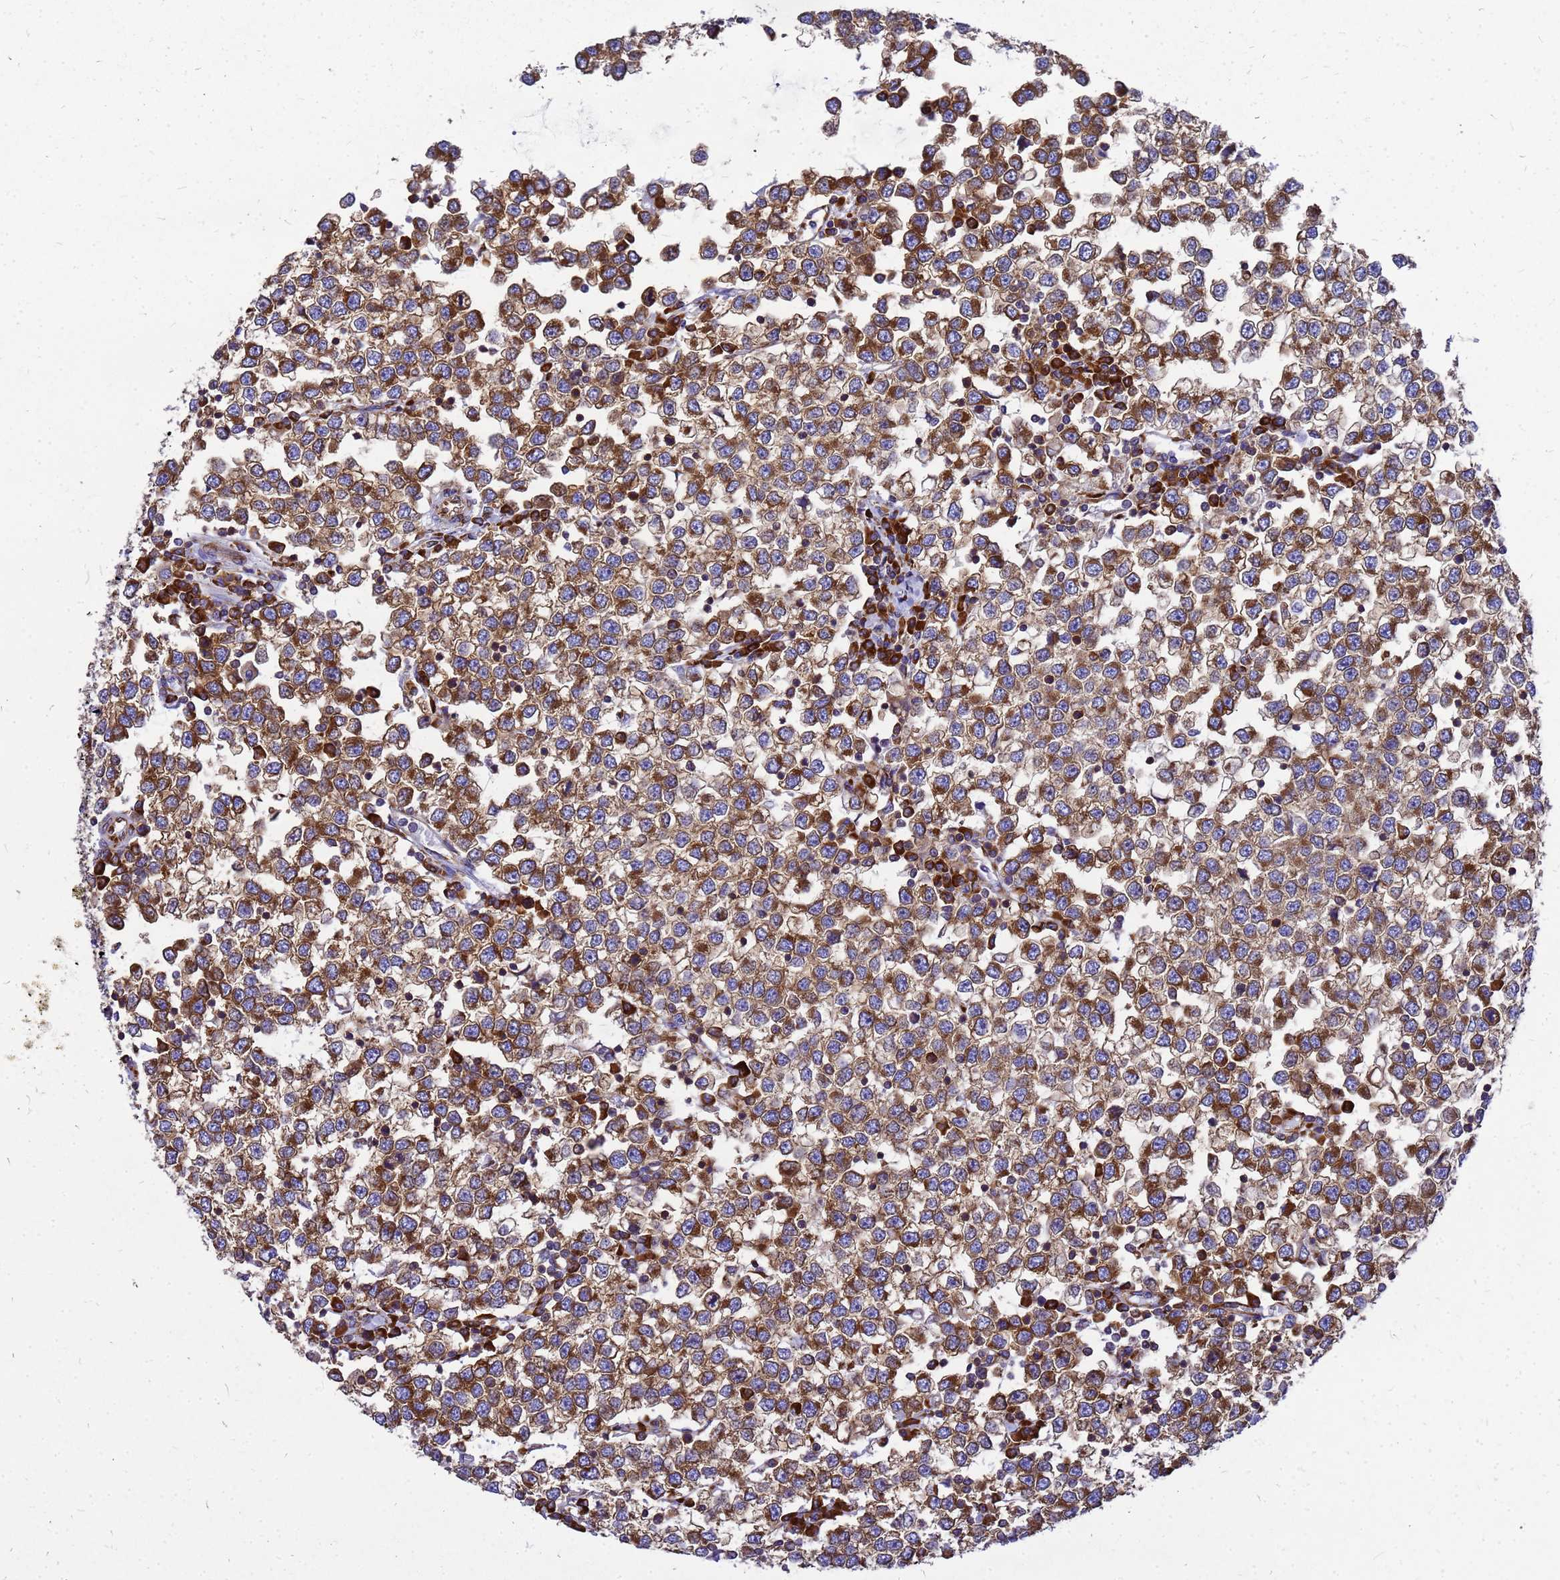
{"staining": {"intensity": "moderate", "quantity": ">75%", "location": "cytoplasmic/membranous"}, "tissue": "testis cancer", "cell_type": "Tumor cells", "image_type": "cancer", "snomed": [{"axis": "morphology", "description": "Seminoma, NOS"}, {"axis": "topography", "description": "Testis"}], "caption": "The image shows staining of testis seminoma, revealing moderate cytoplasmic/membranous protein staining (brown color) within tumor cells.", "gene": "EEF1D", "patient": {"sex": "male", "age": 65}}